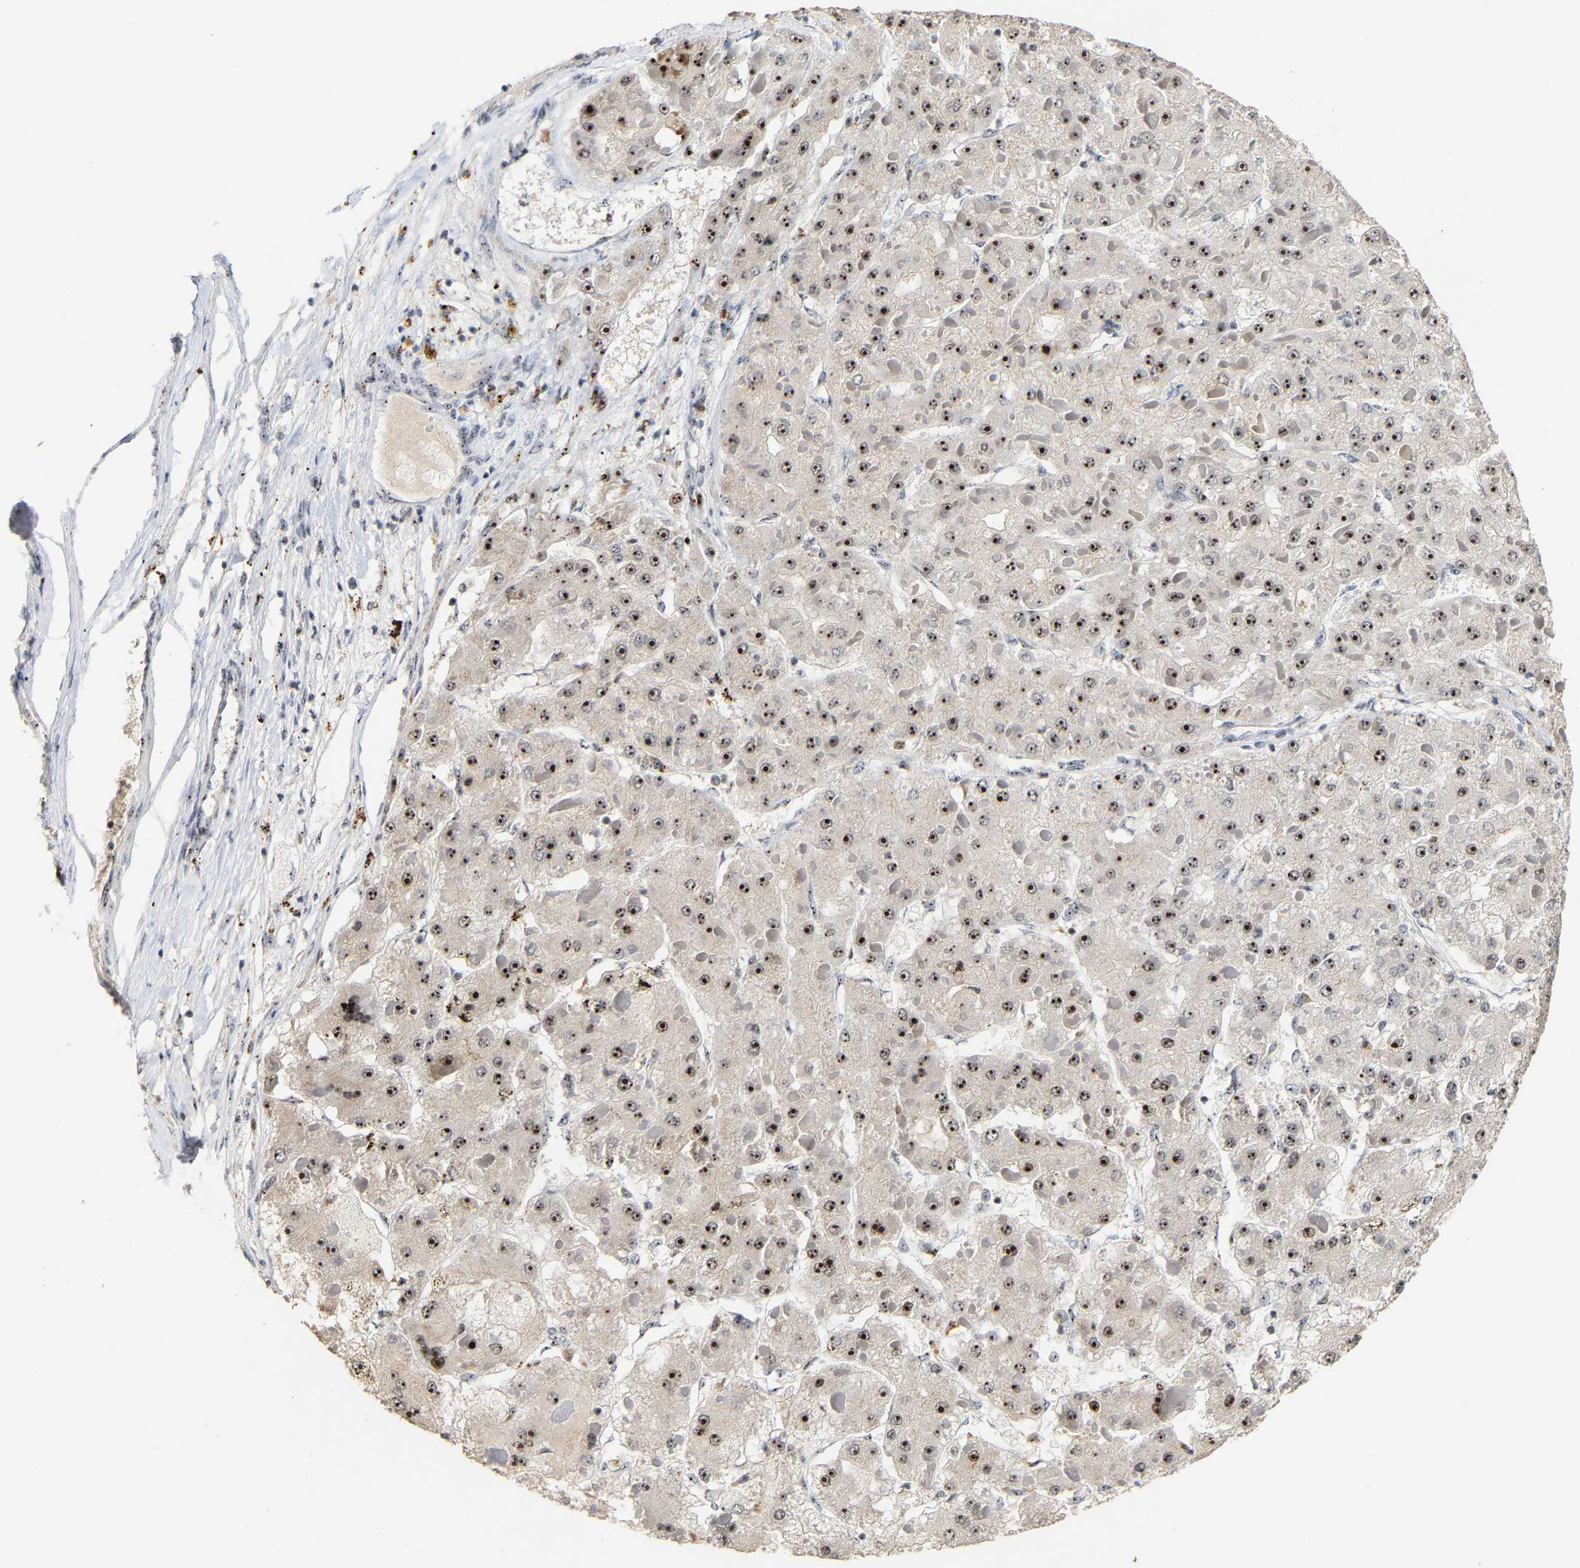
{"staining": {"intensity": "strong", "quantity": ">75%", "location": "nuclear"}, "tissue": "liver cancer", "cell_type": "Tumor cells", "image_type": "cancer", "snomed": [{"axis": "morphology", "description": "Carcinoma, Hepatocellular, NOS"}, {"axis": "topography", "description": "Liver"}], "caption": "Immunohistochemical staining of human liver hepatocellular carcinoma reveals high levels of strong nuclear positivity in about >75% of tumor cells. Using DAB (brown) and hematoxylin (blue) stains, captured at high magnification using brightfield microscopy.", "gene": "NOP58", "patient": {"sex": "female", "age": 73}}